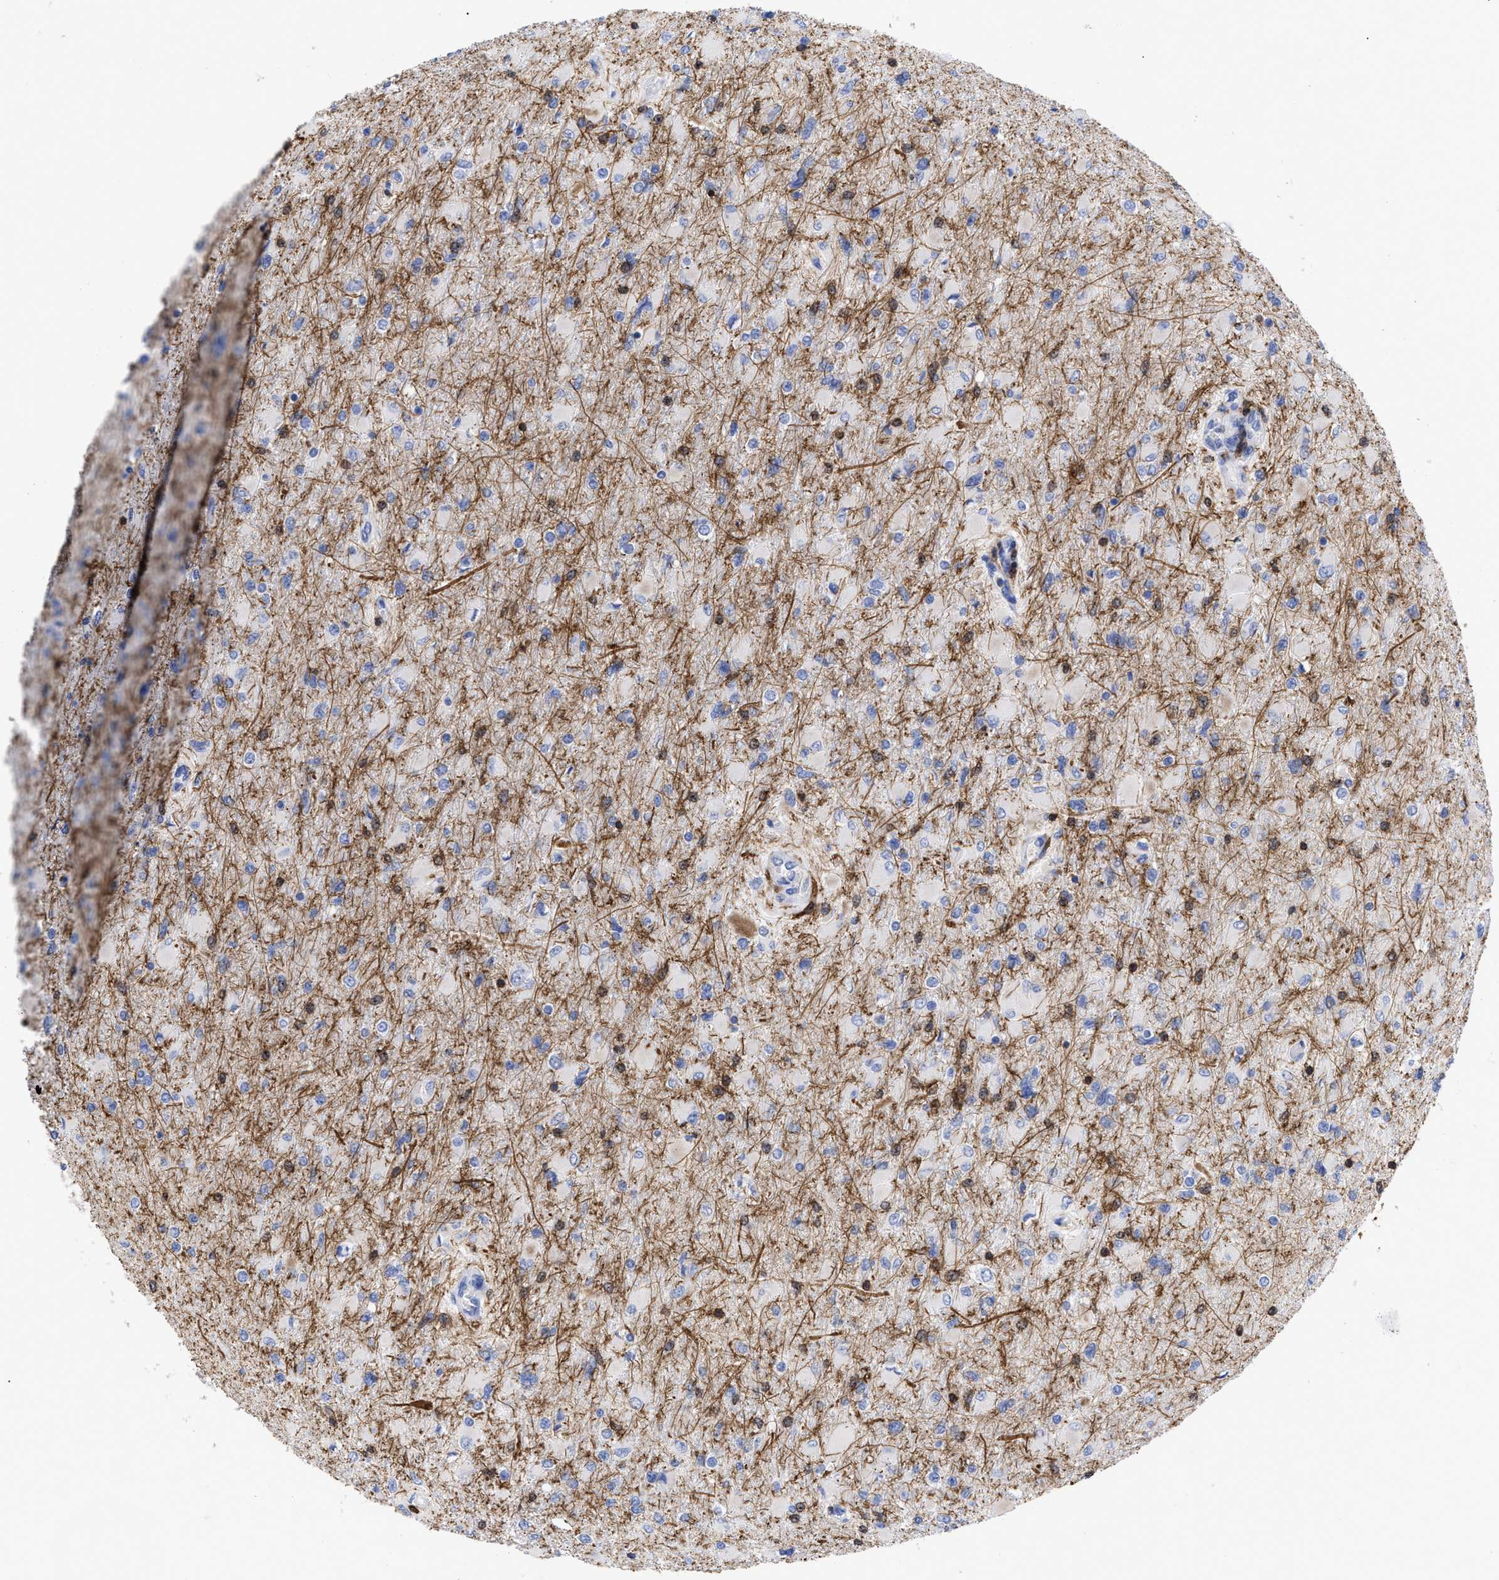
{"staining": {"intensity": "negative", "quantity": "none", "location": "none"}, "tissue": "glioma", "cell_type": "Tumor cells", "image_type": "cancer", "snomed": [{"axis": "morphology", "description": "Glioma, malignant, High grade"}, {"axis": "topography", "description": "Cerebral cortex"}], "caption": "Immunohistochemical staining of human high-grade glioma (malignant) exhibits no significant positivity in tumor cells. (DAB (3,3'-diaminobenzidine) IHC with hematoxylin counter stain).", "gene": "HCLS1", "patient": {"sex": "female", "age": 36}}